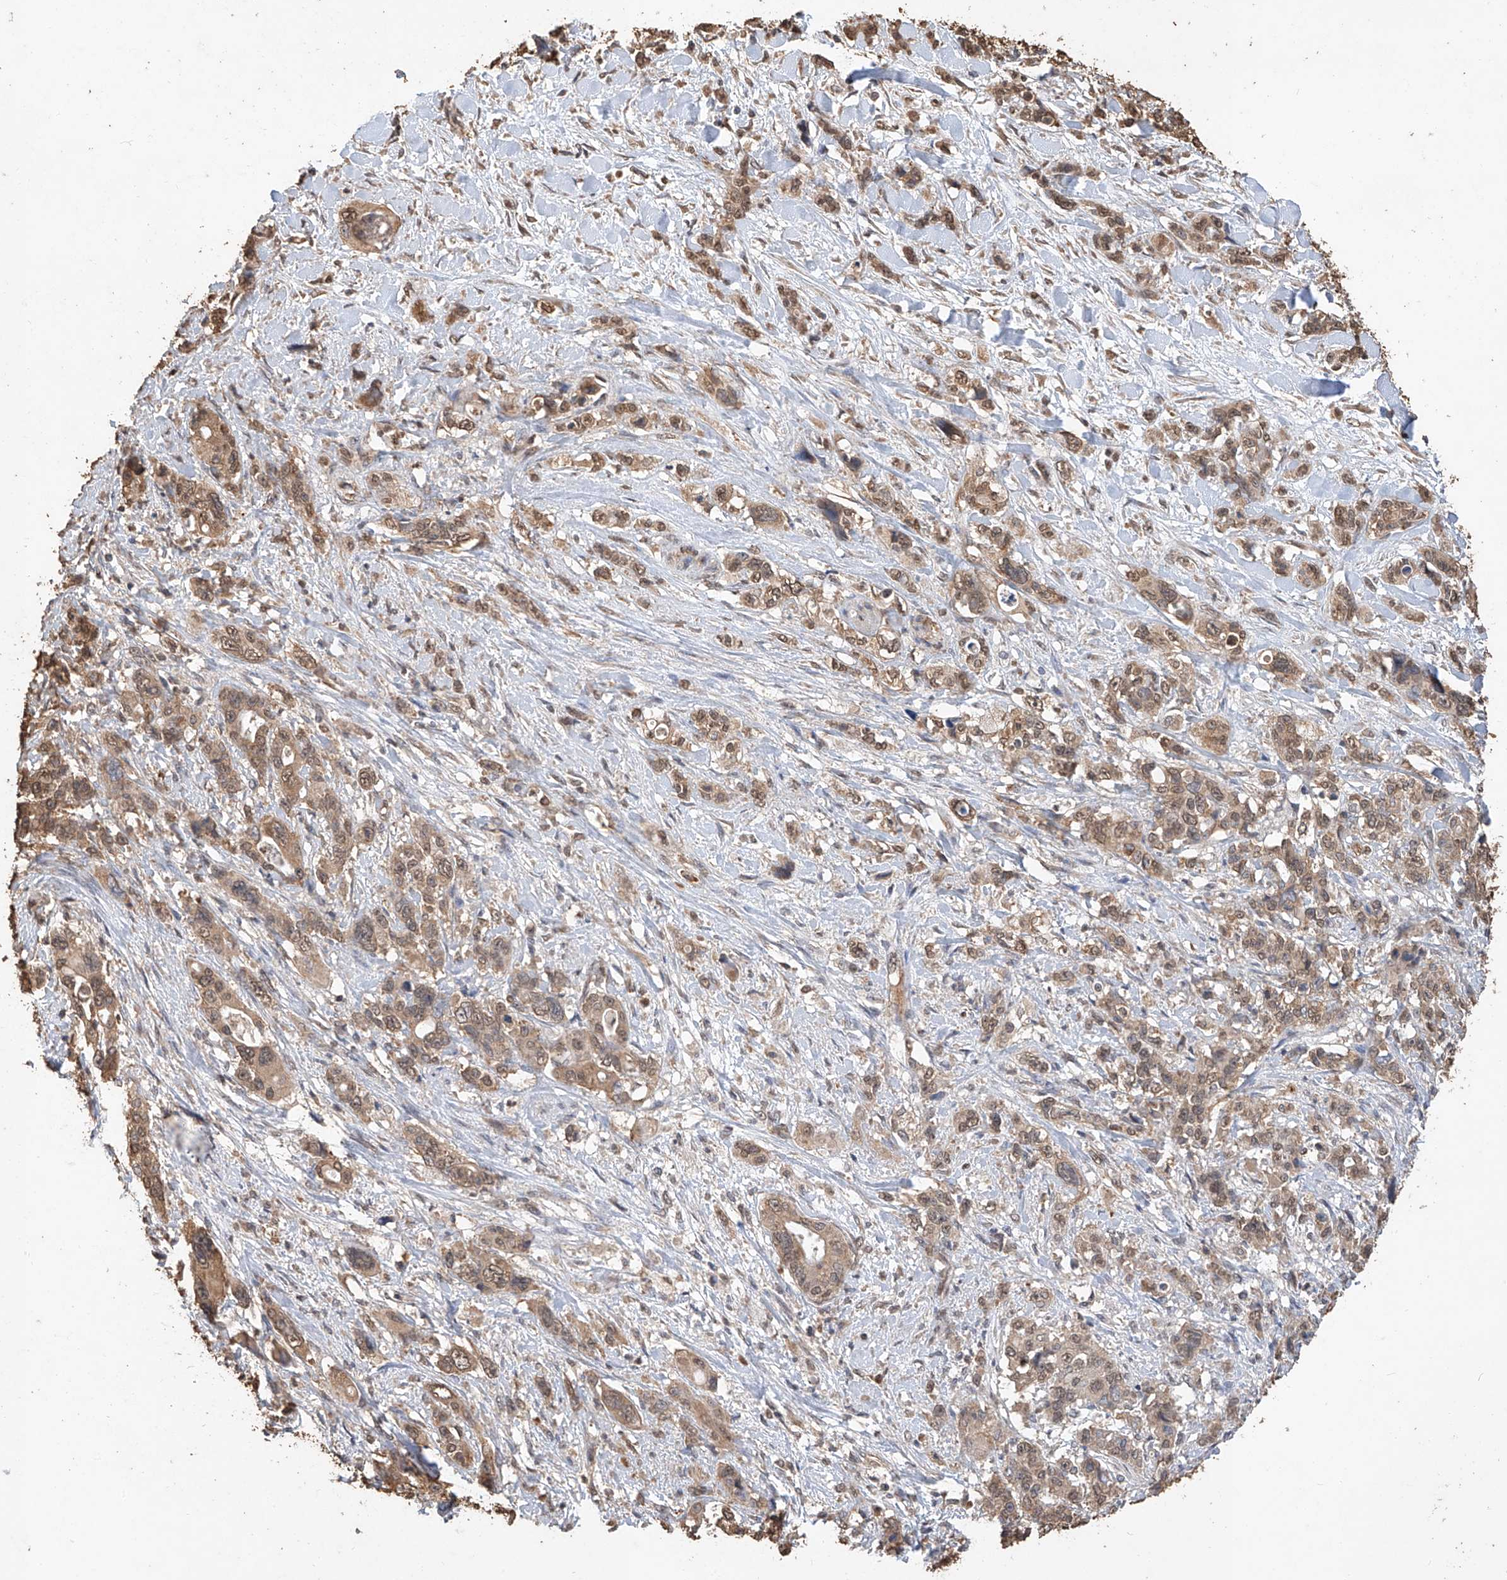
{"staining": {"intensity": "moderate", "quantity": ">75%", "location": "cytoplasmic/membranous,nuclear"}, "tissue": "pancreatic cancer", "cell_type": "Tumor cells", "image_type": "cancer", "snomed": [{"axis": "morphology", "description": "Adenocarcinoma, NOS"}, {"axis": "topography", "description": "Pancreas"}], "caption": "Pancreatic adenocarcinoma stained with DAB IHC displays medium levels of moderate cytoplasmic/membranous and nuclear positivity in approximately >75% of tumor cells.", "gene": "ELOVL1", "patient": {"sex": "male", "age": 46}}